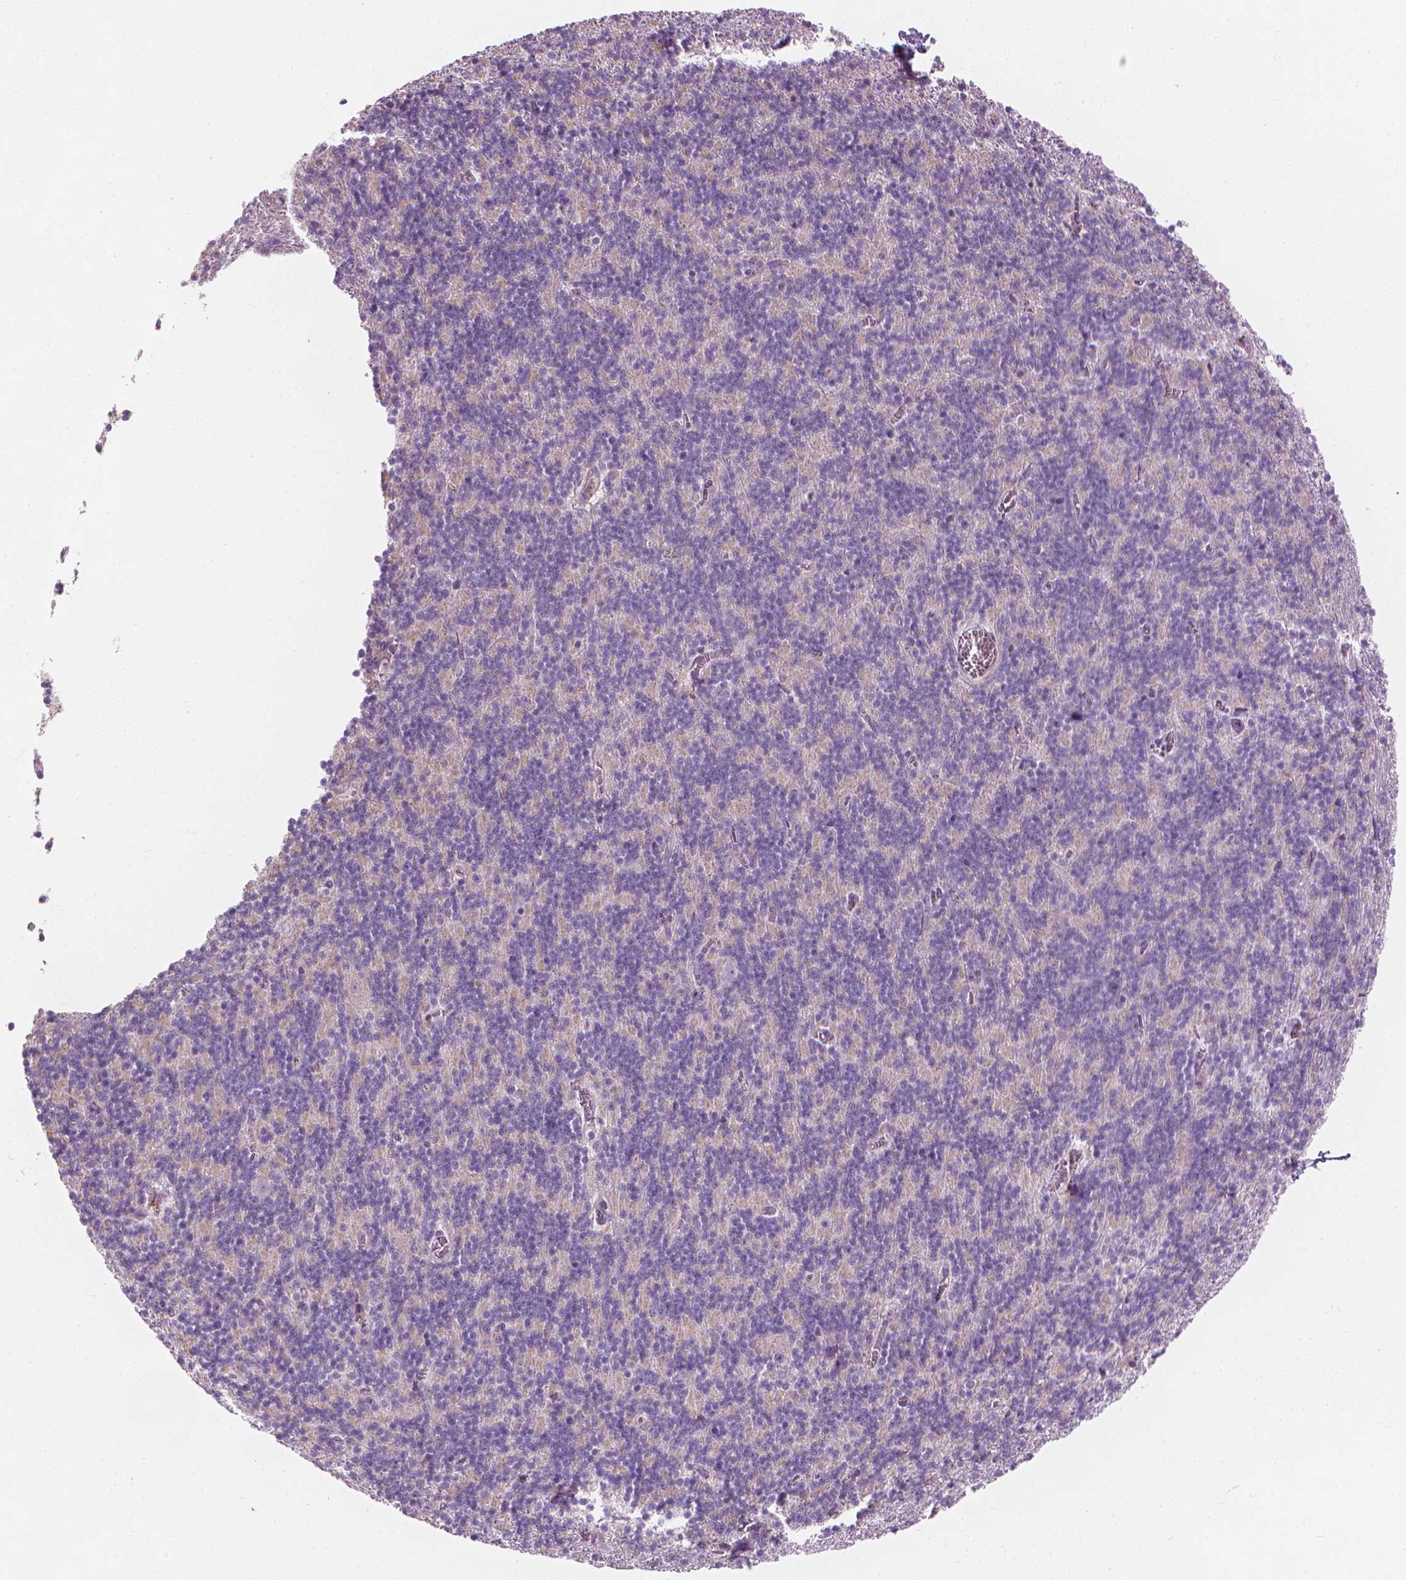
{"staining": {"intensity": "negative", "quantity": "none", "location": "none"}, "tissue": "cerebellum", "cell_type": "Cells in granular layer", "image_type": "normal", "snomed": [{"axis": "morphology", "description": "Normal tissue, NOS"}, {"axis": "topography", "description": "Cerebellum"}], "caption": "IHC image of benign cerebellum stained for a protein (brown), which shows no expression in cells in granular layer.", "gene": "CFAP126", "patient": {"sex": "male", "age": 70}}